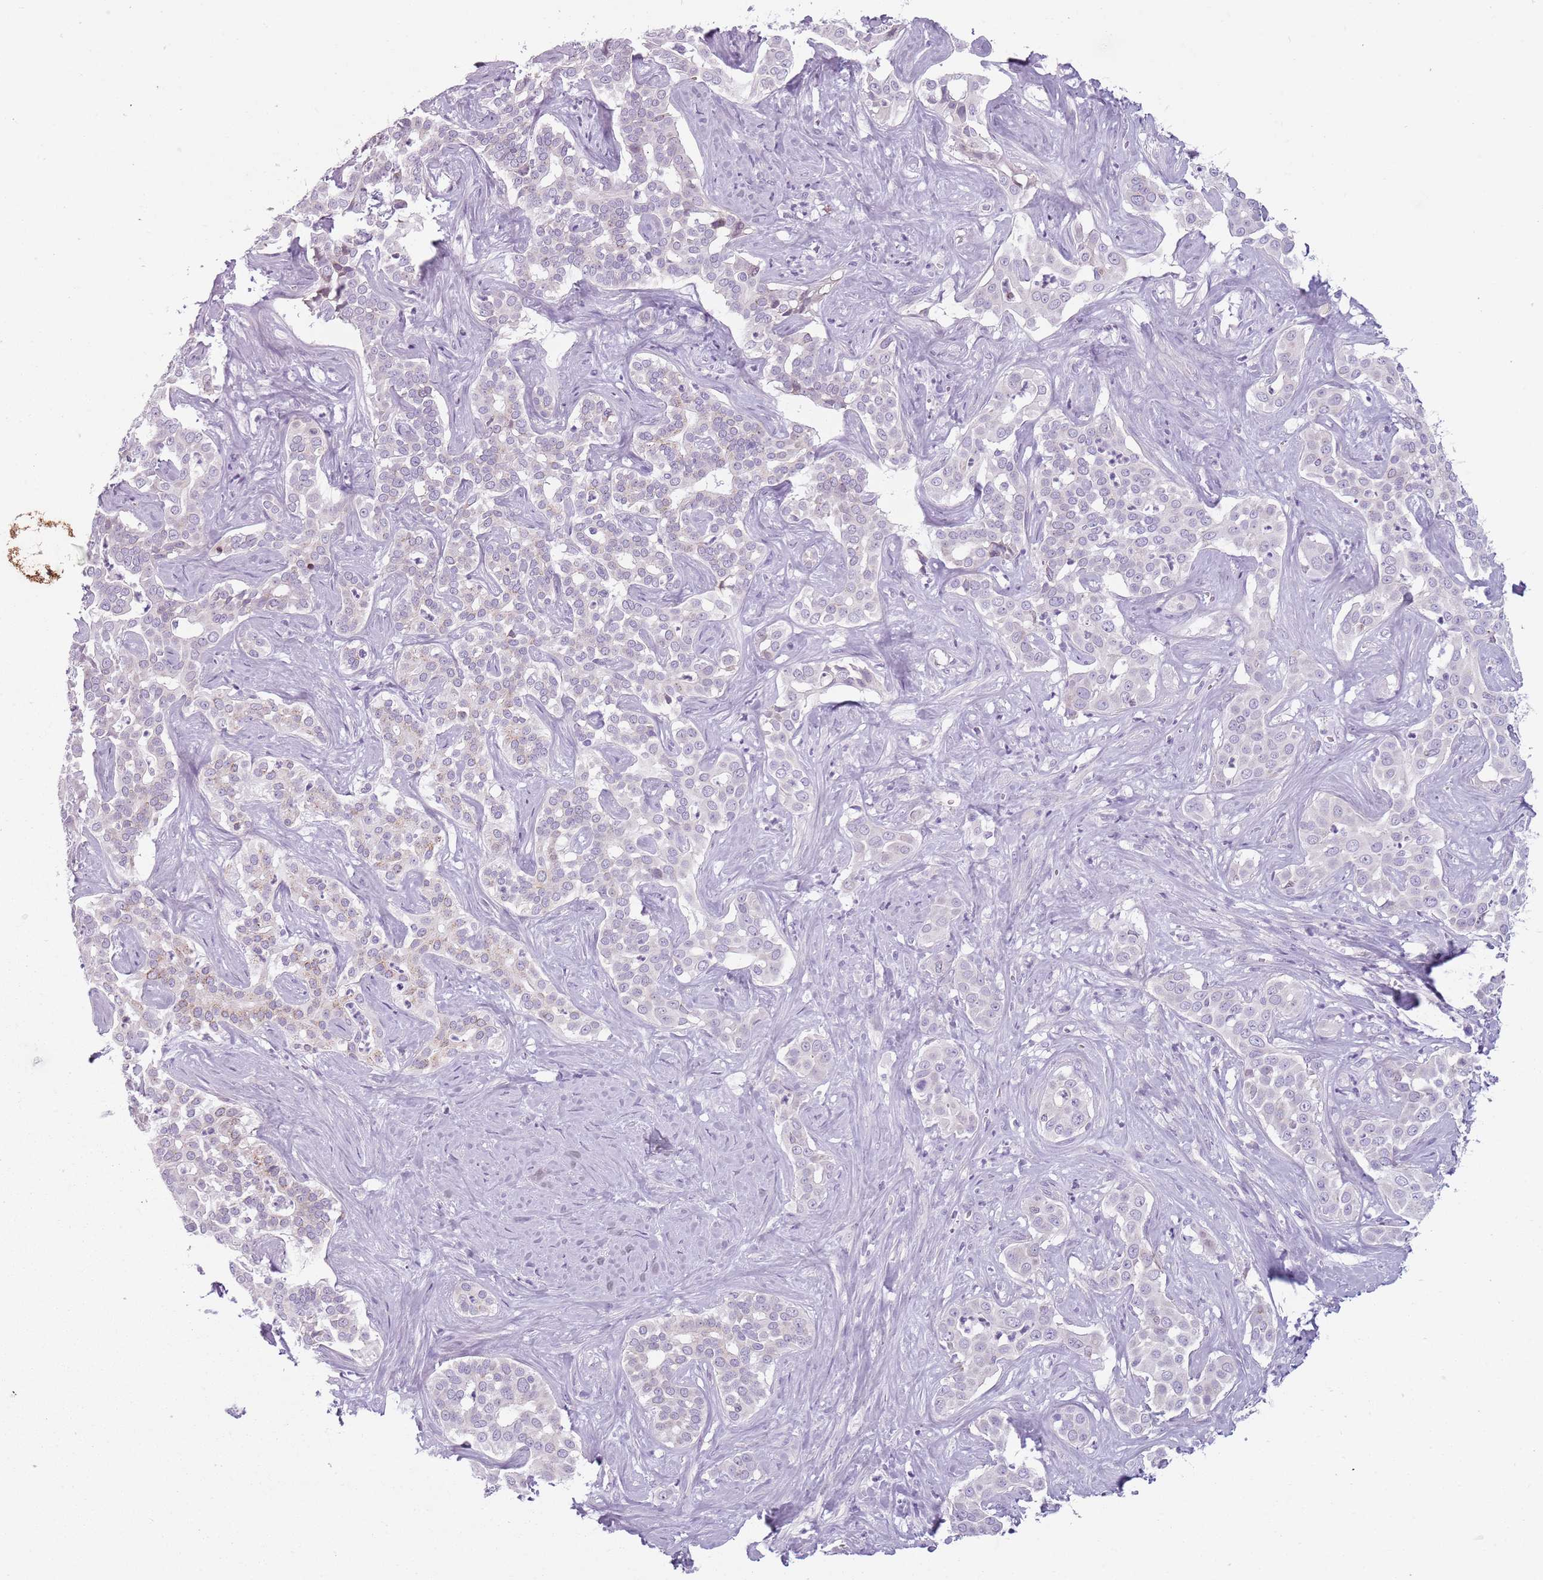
{"staining": {"intensity": "negative", "quantity": "none", "location": "none"}, "tissue": "liver cancer", "cell_type": "Tumor cells", "image_type": "cancer", "snomed": [{"axis": "morphology", "description": "Cholangiocarcinoma"}, {"axis": "topography", "description": "Liver"}], "caption": "DAB (3,3'-diaminobenzidine) immunohistochemical staining of human cholangiocarcinoma (liver) displays no significant staining in tumor cells. (DAB IHC, high magnification).", "gene": "MEGF8", "patient": {"sex": "male", "age": 67}}